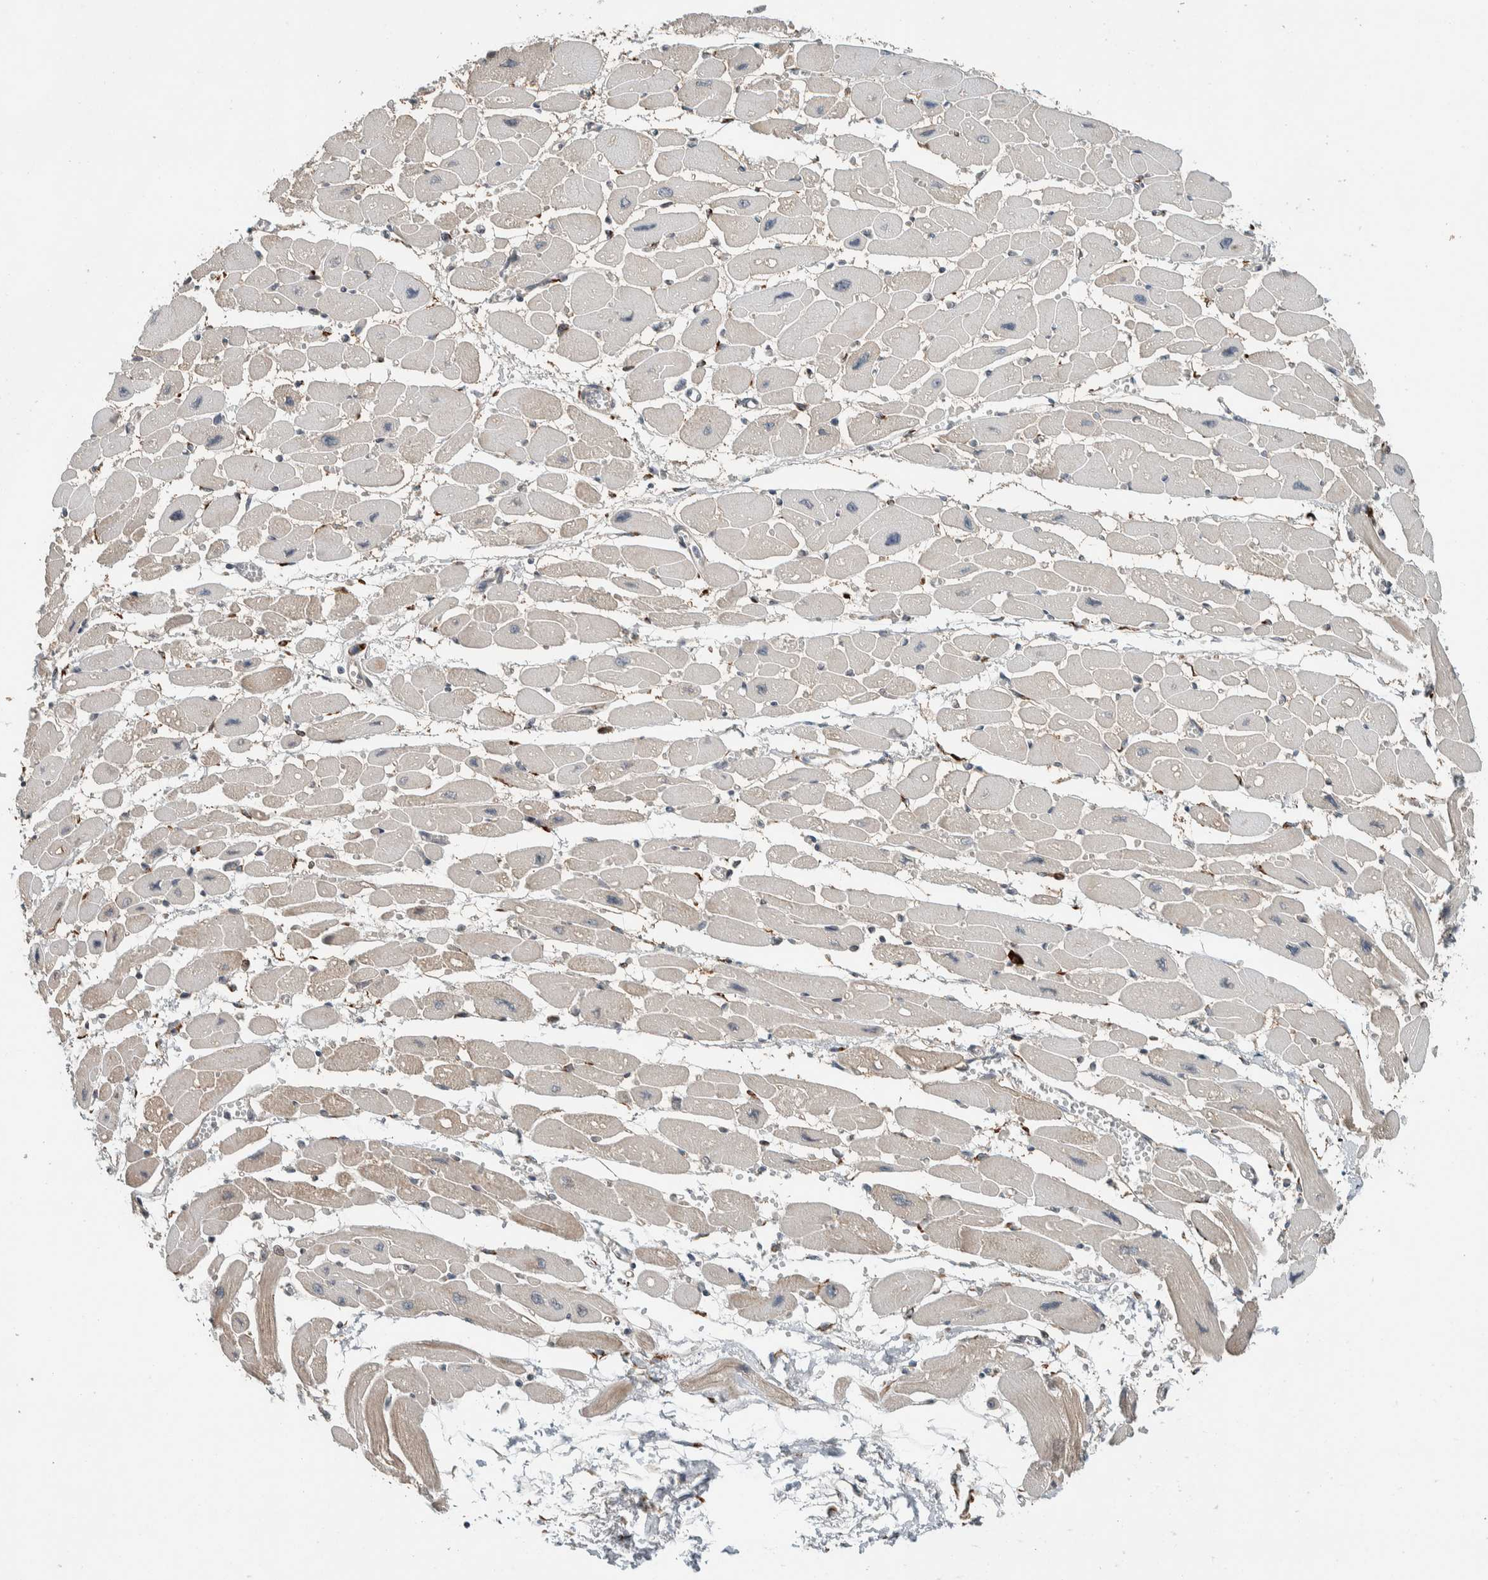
{"staining": {"intensity": "weak", "quantity": "<25%", "location": "cytoplasmic/membranous"}, "tissue": "heart muscle", "cell_type": "Cardiomyocytes", "image_type": "normal", "snomed": [{"axis": "morphology", "description": "Normal tissue, NOS"}, {"axis": "topography", "description": "Heart"}], "caption": "Cardiomyocytes show no significant protein positivity in unremarkable heart muscle. (DAB immunohistochemistry visualized using brightfield microscopy, high magnification).", "gene": "CTBP2", "patient": {"sex": "female", "age": 54}}